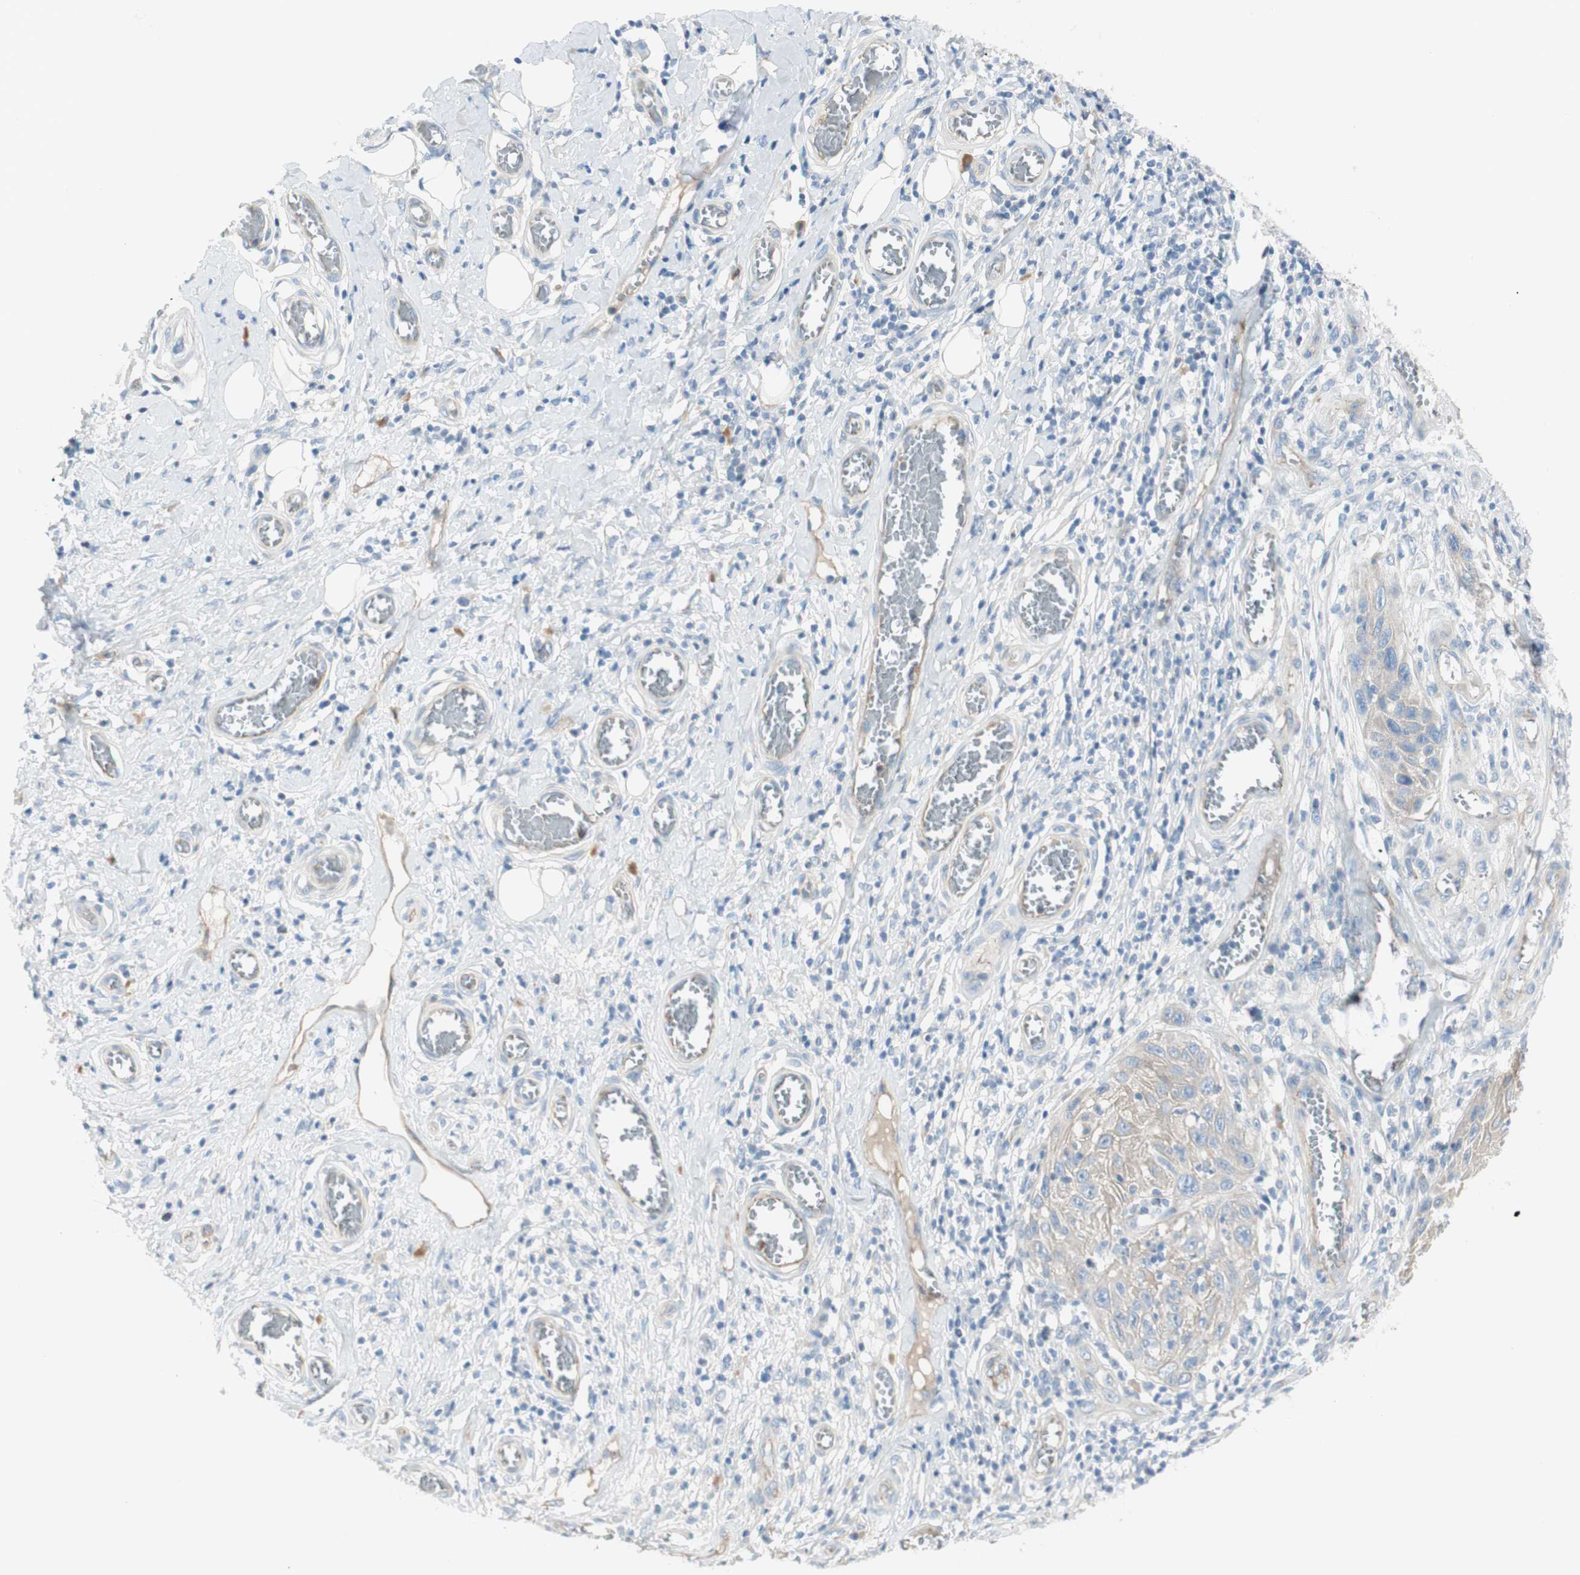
{"staining": {"intensity": "weak", "quantity": "25%-75%", "location": "cytoplasmic/membranous"}, "tissue": "skin cancer", "cell_type": "Tumor cells", "image_type": "cancer", "snomed": [{"axis": "morphology", "description": "Squamous cell carcinoma, NOS"}, {"axis": "topography", "description": "Skin"}], "caption": "Skin squamous cell carcinoma stained for a protein (brown) shows weak cytoplasmic/membranous positive expression in approximately 25%-75% of tumor cells.", "gene": "TJP1", "patient": {"sex": "female", "age": 73}}